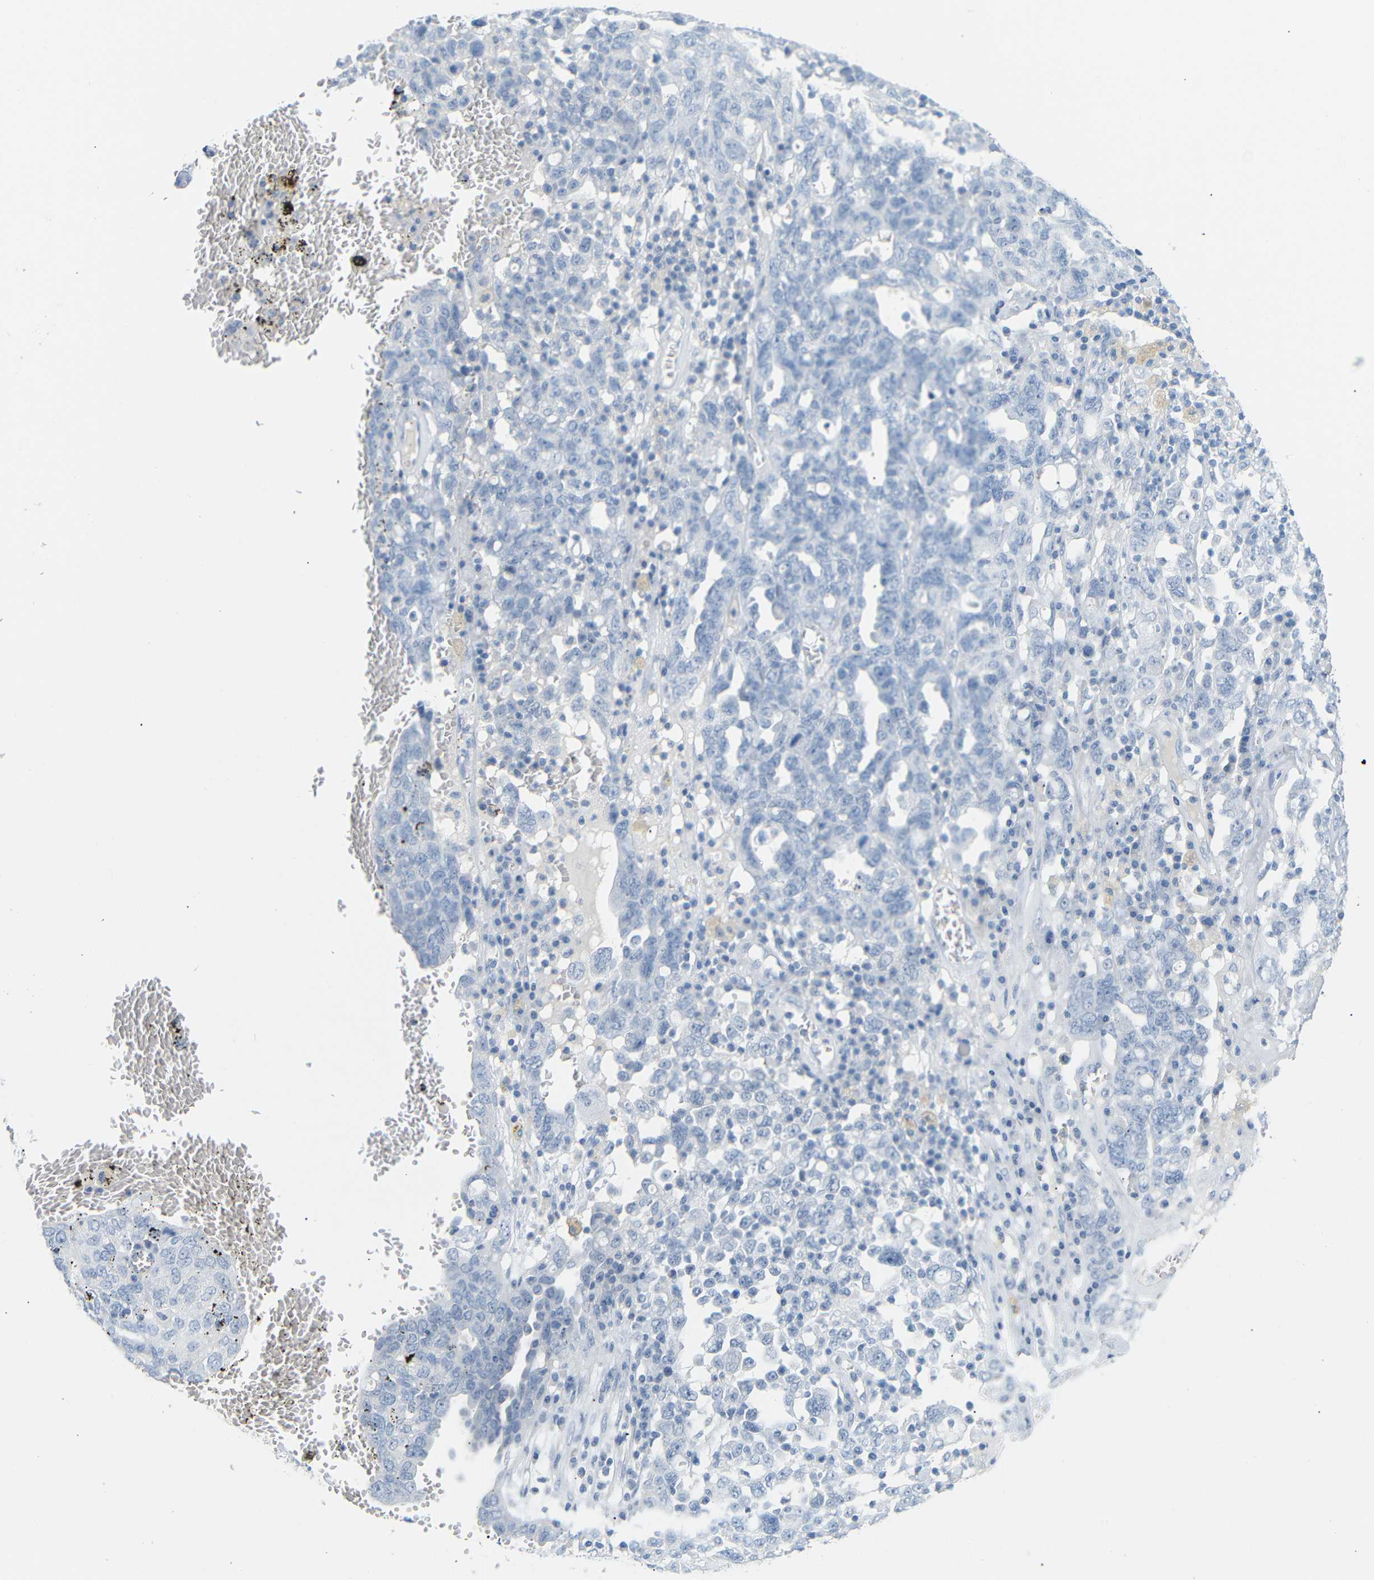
{"staining": {"intensity": "negative", "quantity": "none", "location": "none"}, "tissue": "ovarian cancer", "cell_type": "Tumor cells", "image_type": "cancer", "snomed": [{"axis": "morphology", "description": "Carcinoma, endometroid"}, {"axis": "topography", "description": "Ovary"}], "caption": "Ovarian cancer (endometroid carcinoma) was stained to show a protein in brown. There is no significant expression in tumor cells. (DAB immunohistochemistry, high magnification).", "gene": "OPN1SW", "patient": {"sex": "female", "age": 62}}